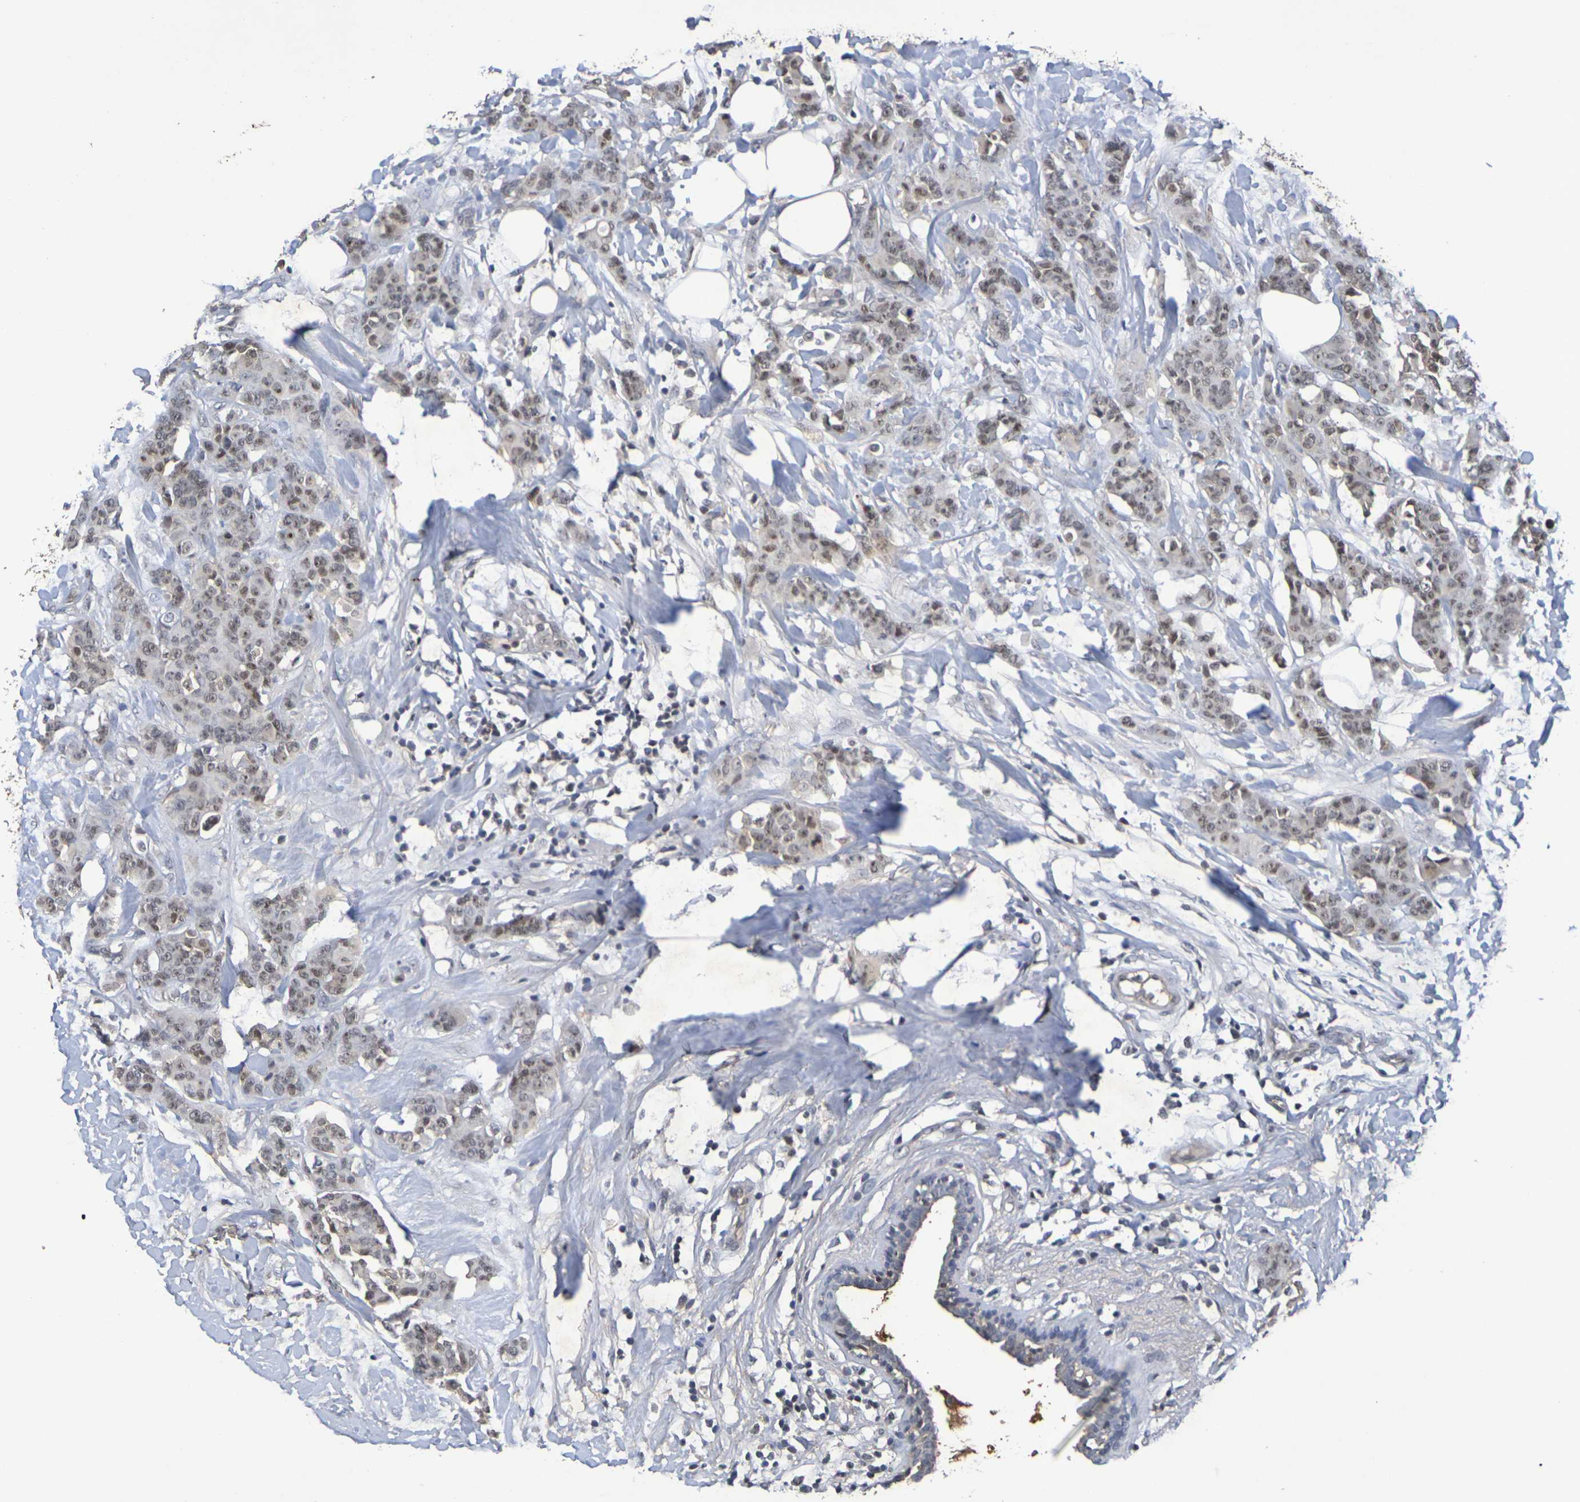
{"staining": {"intensity": "moderate", "quantity": ">75%", "location": "cytoplasmic/membranous"}, "tissue": "breast cancer", "cell_type": "Tumor cells", "image_type": "cancer", "snomed": [{"axis": "morphology", "description": "Normal tissue, NOS"}, {"axis": "morphology", "description": "Duct carcinoma"}, {"axis": "topography", "description": "Breast"}], "caption": "The micrograph exhibits staining of breast invasive ductal carcinoma, revealing moderate cytoplasmic/membranous protein positivity (brown color) within tumor cells.", "gene": "TERF2", "patient": {"sex": "female", "age": 40}}